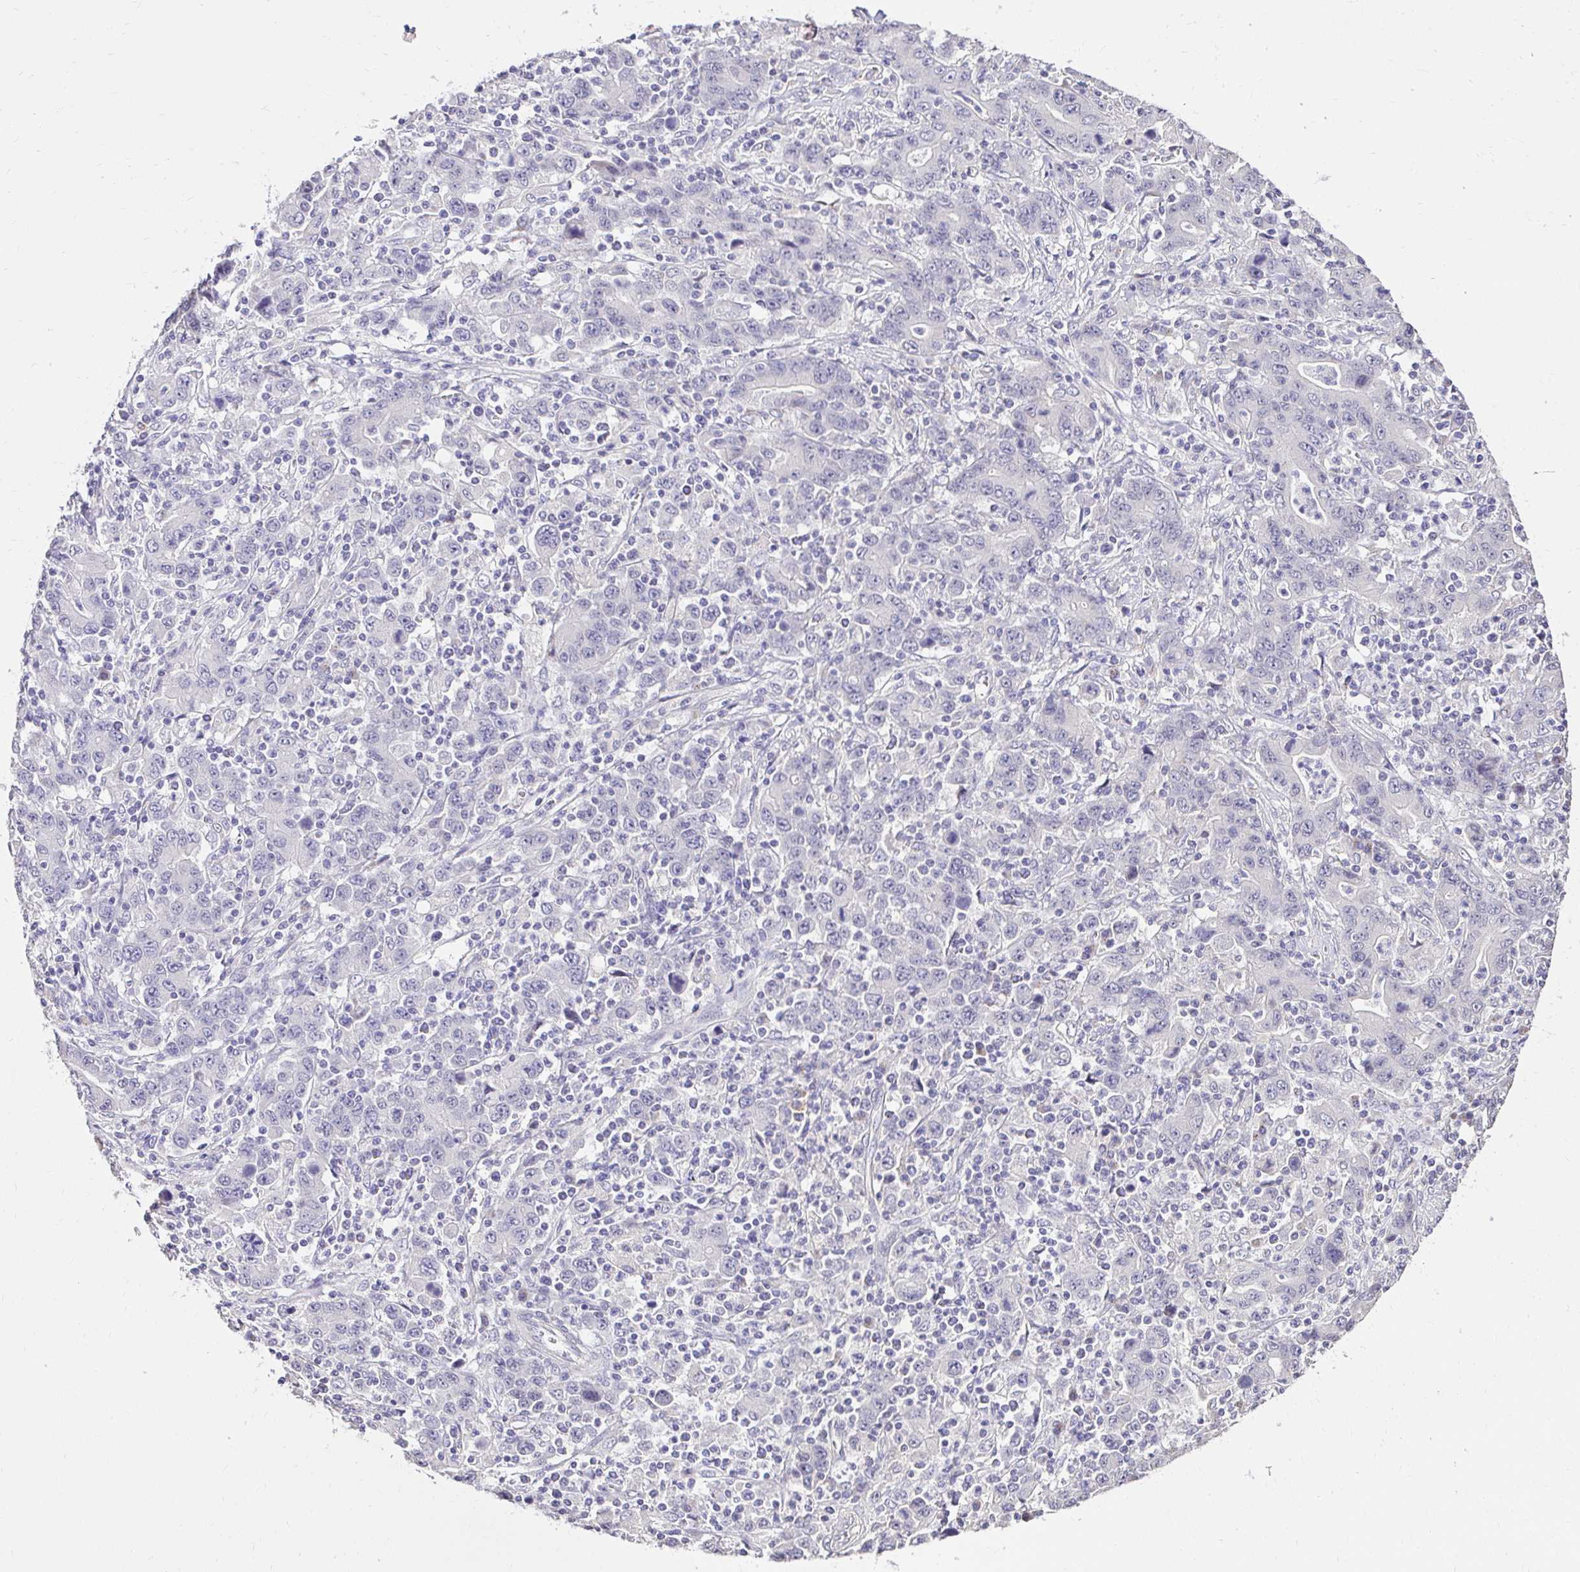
{"staining": {"intensity": "negative", "quantity": "none", "location": "none"}, "tissue": "stomach cancer", "cell_type": "Tumor cells", "image_type": "cancer", "snomed": [{"axis": "morphology", "description": "Adenocarcinoma, NOS"}, {"axis": "topography", "description": "Stomach, upper"}], "caption": "Tumor cells show no significant protein positivity in stomach adenocarcinoma. (Stains: DAB (3,3'-diaminobenzidine) immunohistochemistry with hematoxylin counter stain, Microscopy: brightfield microscopy at high magnification).", "gene": "KIAA1210", "patient": {"sex": "male", "age": 69}}